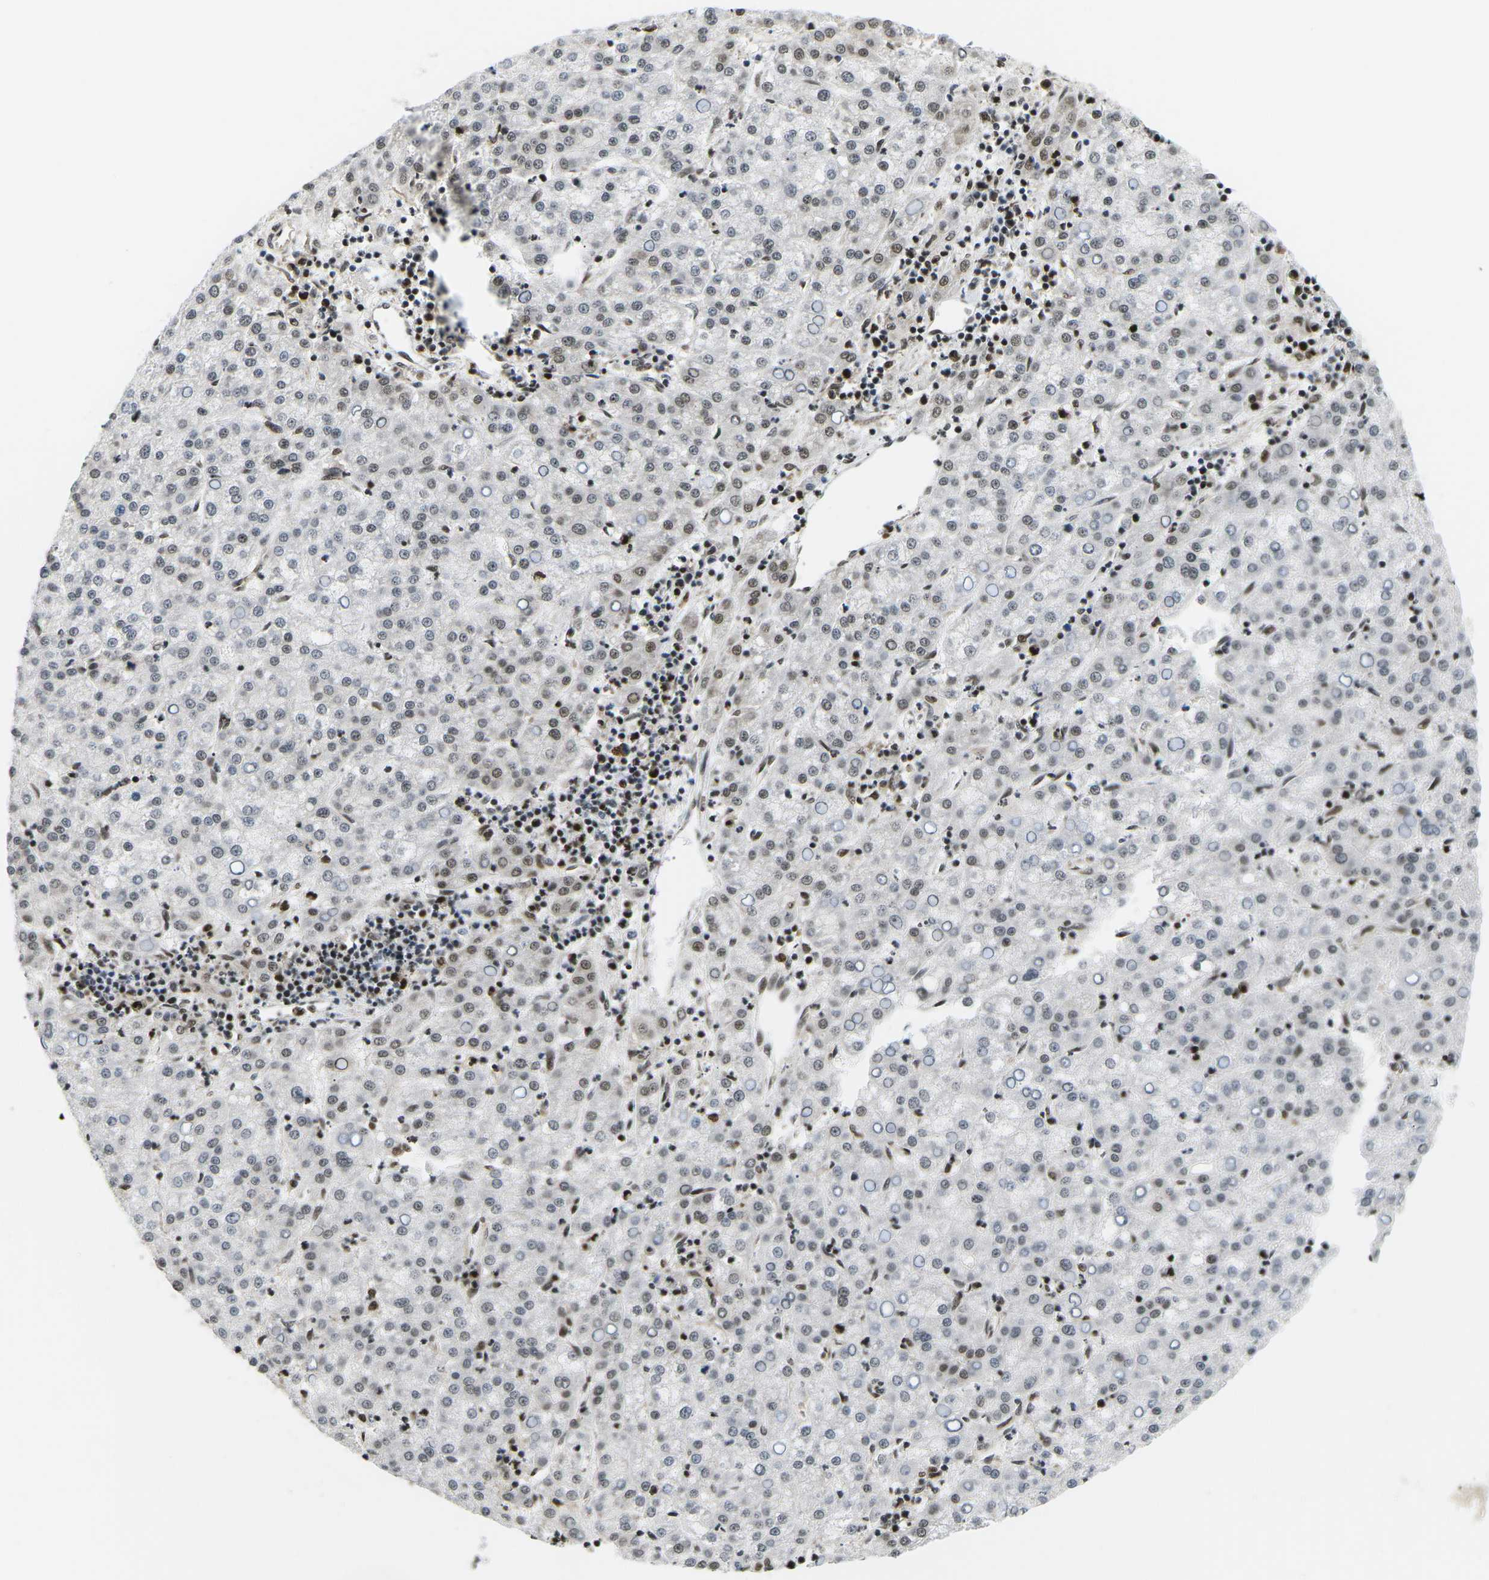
{"staining": {"intensity": "weak", "quantity": "25%-75%", "location": "nuclear"}, "tissue": "liver cancer", "cell_type": "Tumor cells", "image_type": "cancer", "snomed": [{"axis": "morphology", "description": "Carcinoma, Hepatocellular, NOS"}, {"axis": "topography", "description": "Liver"}], "caption": "DAB immunohistochemical staining of human liver cancer displays weak nuclear protein expression in about 25%-75% of tumor cells.", "gene": "CELF1", "patient": {"sex": "female", "age": 58}}